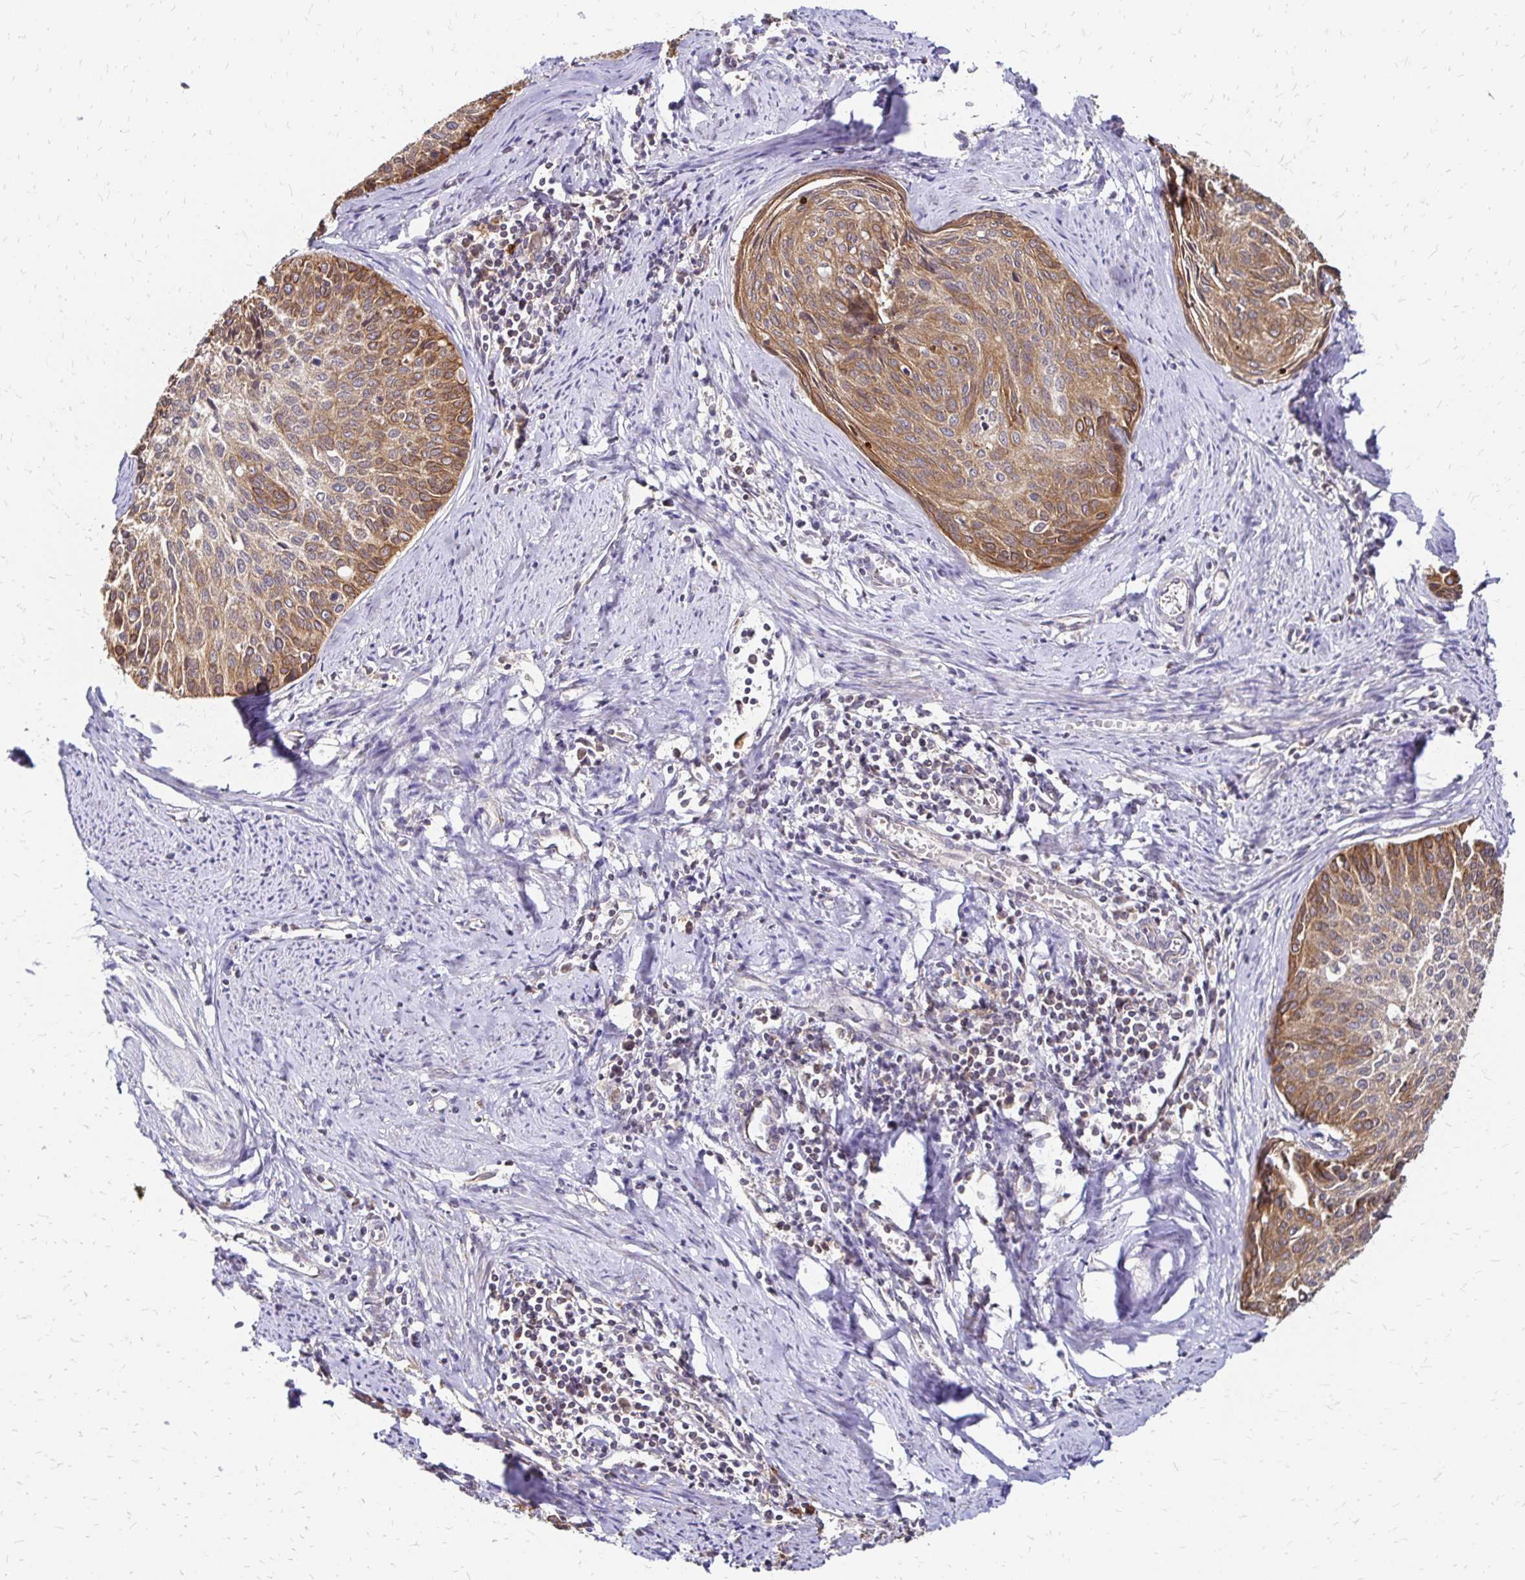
{"staining": {"intensity": "moderate", "quantity": ">75%", "location": "cytoplasmic/membranous"}, "tissue": "cervical cancer", "cell_type": "Tumor cells", "image_type": "cancer", "snomed": [{"axis": "morphology", "description": "Squamous cell carcinoma, NOS"}, {"axis": "topography", "description": "Cervix"}], "caption": "Immunohistochemical staining of human cervical cancer demonstrates moderate cytoplasmic/membranous protein expression in approximately >75% of tumor cells. The staining was performed using DAB to visualize the protein expression in brown, while the nuclei were stained in blue with hematoxylin (Magnification: 20x).", "gene": "ZW10", "patient": {"sex": "female", "age": 55}}